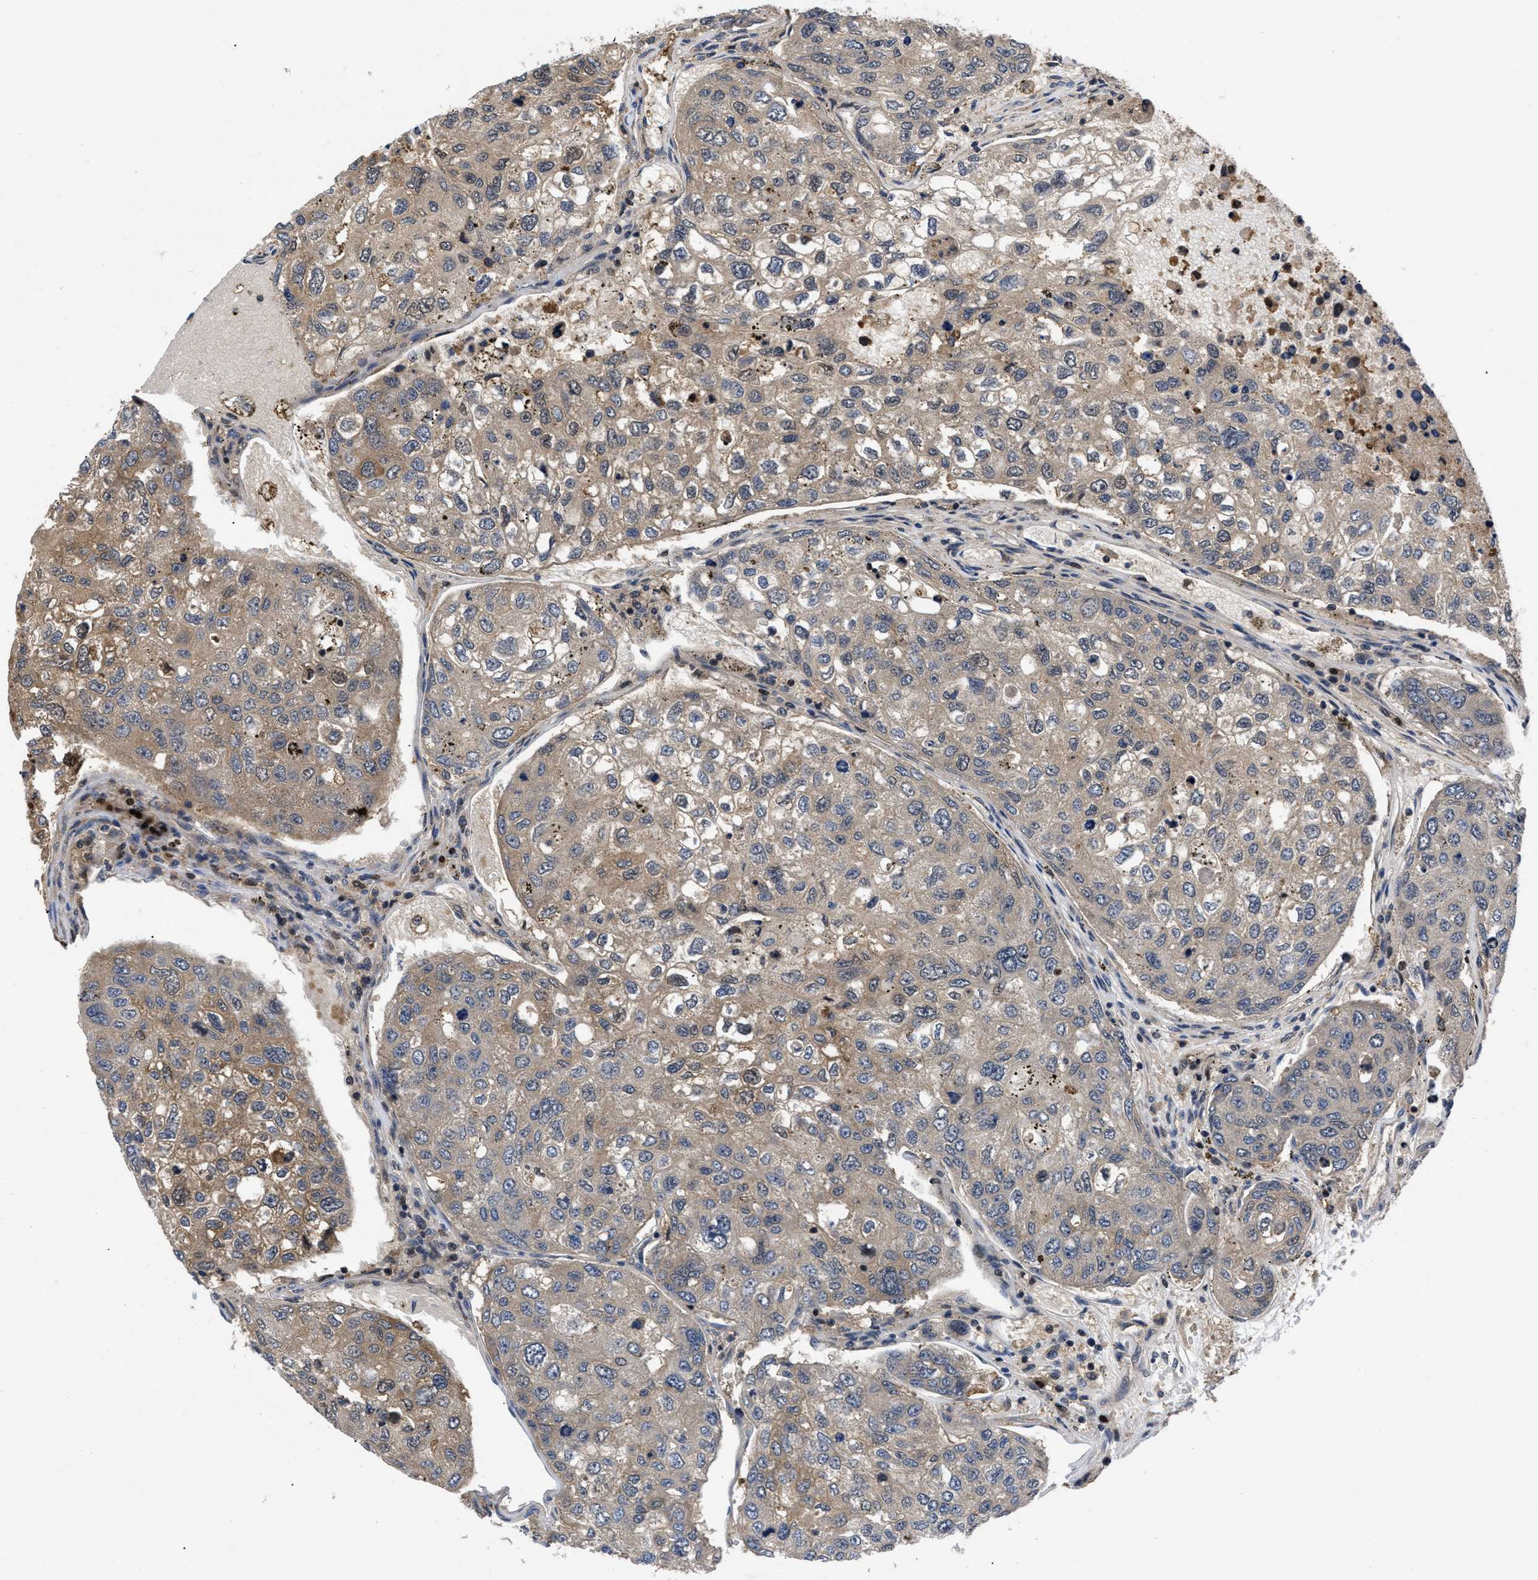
{"staining": {"intensity": "weak", "quantity": ">75%", "location": "cytoplasmic/membranous"}, "tissue": "urothelial cancer", "cell_type": "Tumor cells", "image_type": "cancer", "snomed": [{"axis": "morphology", "description": "Urothelial carcinoma, High grade"}, {"axis": "topography", "description": "Lymph node"}, {"axis": "topography", "description": "Urinary bladder"}], "caption": "Immunohistochemistry (IHC) histopathology image of urothelial cancer stained for a protein (brown), which reveals low levels of weak cytoplasmic/membranous positivity in about >75% of tumor cells.", "gene": "FAM200A", "patient": {"sex": "male", "age": 51}}